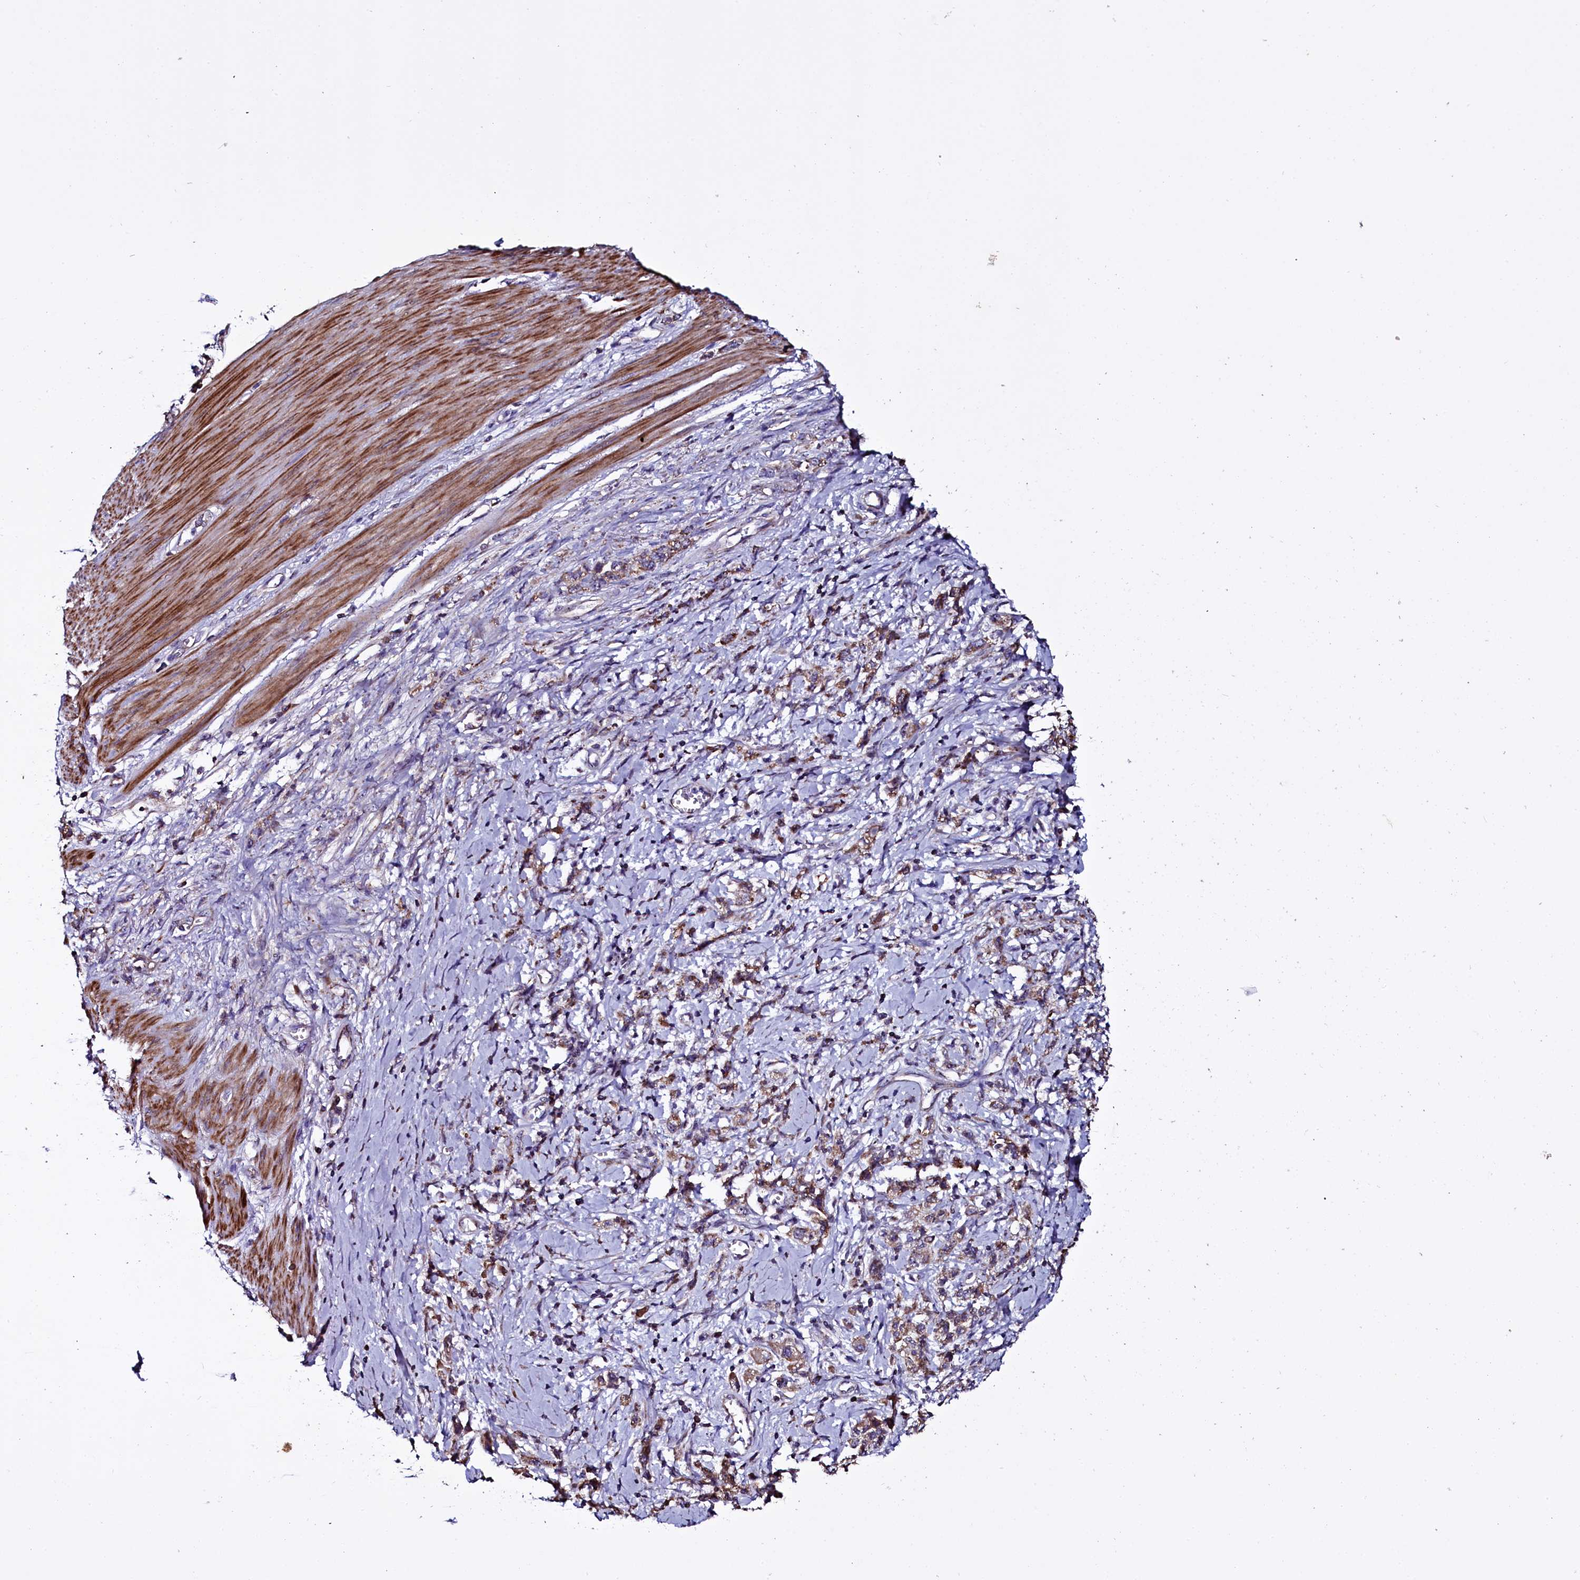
{"staining": {"intensity": "weak", "quantity": ">75%", "location": "cytoplasmic/membranous"}, "tissue": "stomach cancer", "cell_type": "Tumor cells", "image_type": "cancer", "snomed": [{"axis": "morphology", "description": "Adenocarcinoma, NOS"}, {"axis": "topography", "description": "Stomach"}], "caption": "An image of human stomach cancer stained for a protein displays weak cytoplasmic/membranous brown staining in tumor cells.", "gene": "NAA80", "patient": {"sex": "female", "age": 76}}